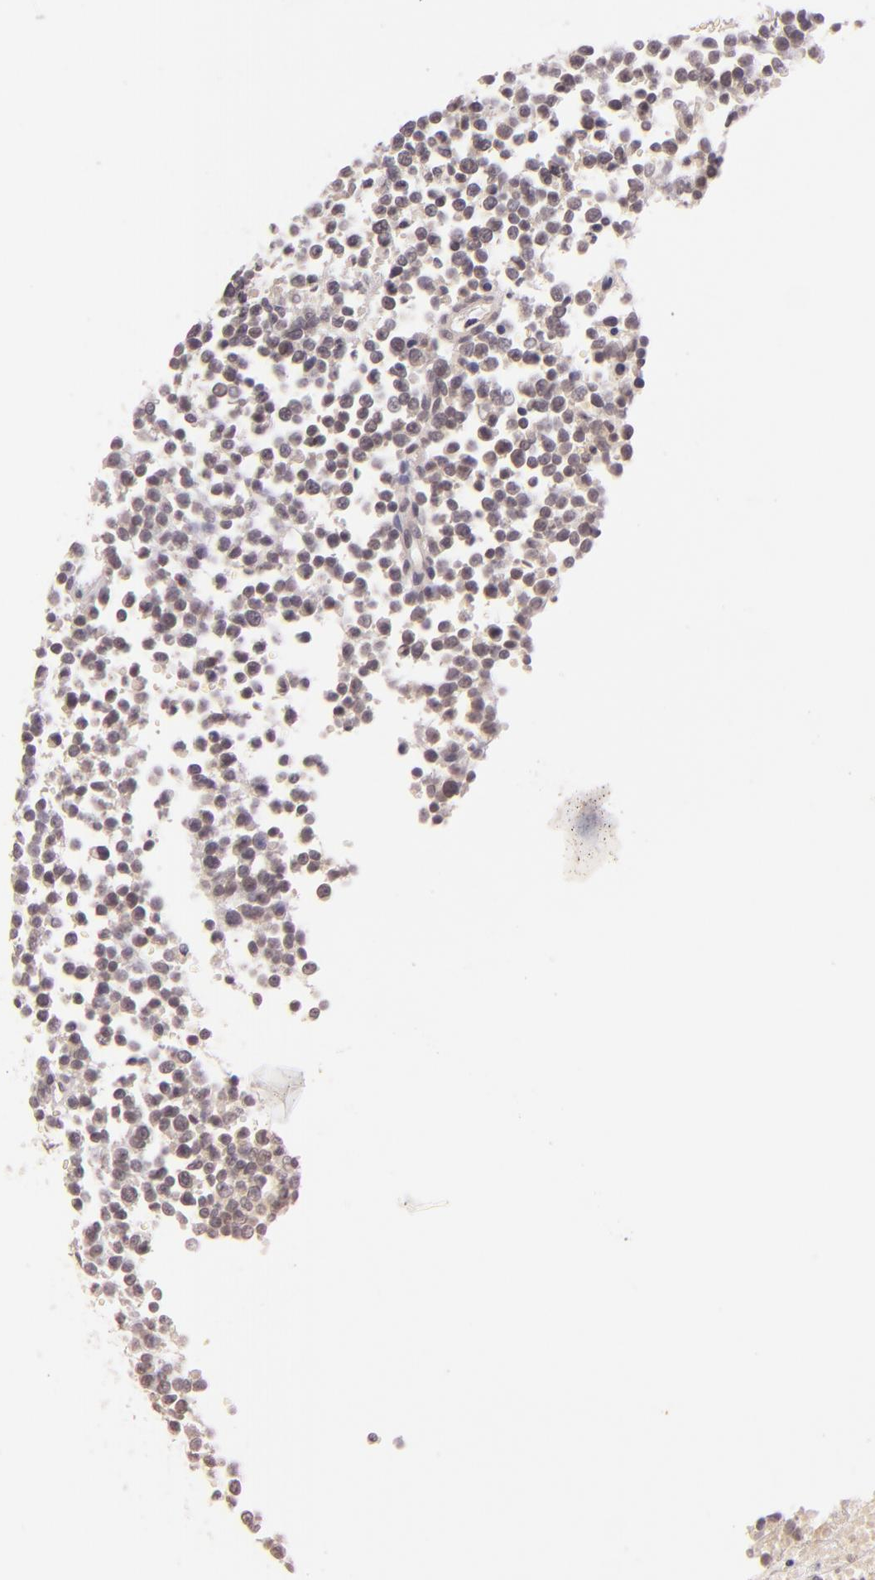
{"staining": {"intensity": "negative", "quantity": "none", "location": "none"}, "tissue": "glioma", "cell_type": "Tumor cells", "image_type": "cancer", "snomed": [{"axis": "morphology", "description": "Glioma, malignant, High grade"}, {"axis": "topography", "description": "Brain"}], "caption": "Image shows no protein positivity in tumor cells of malignant high-grade glioma tissue. The staining was performed using DAB to visualize the protein expression in brown, while the nuclei were stained in blue with hematoxylin (Magnification: 20x).", "gene": "CASP8", "patient": {"sex": "male", "age": 66}}